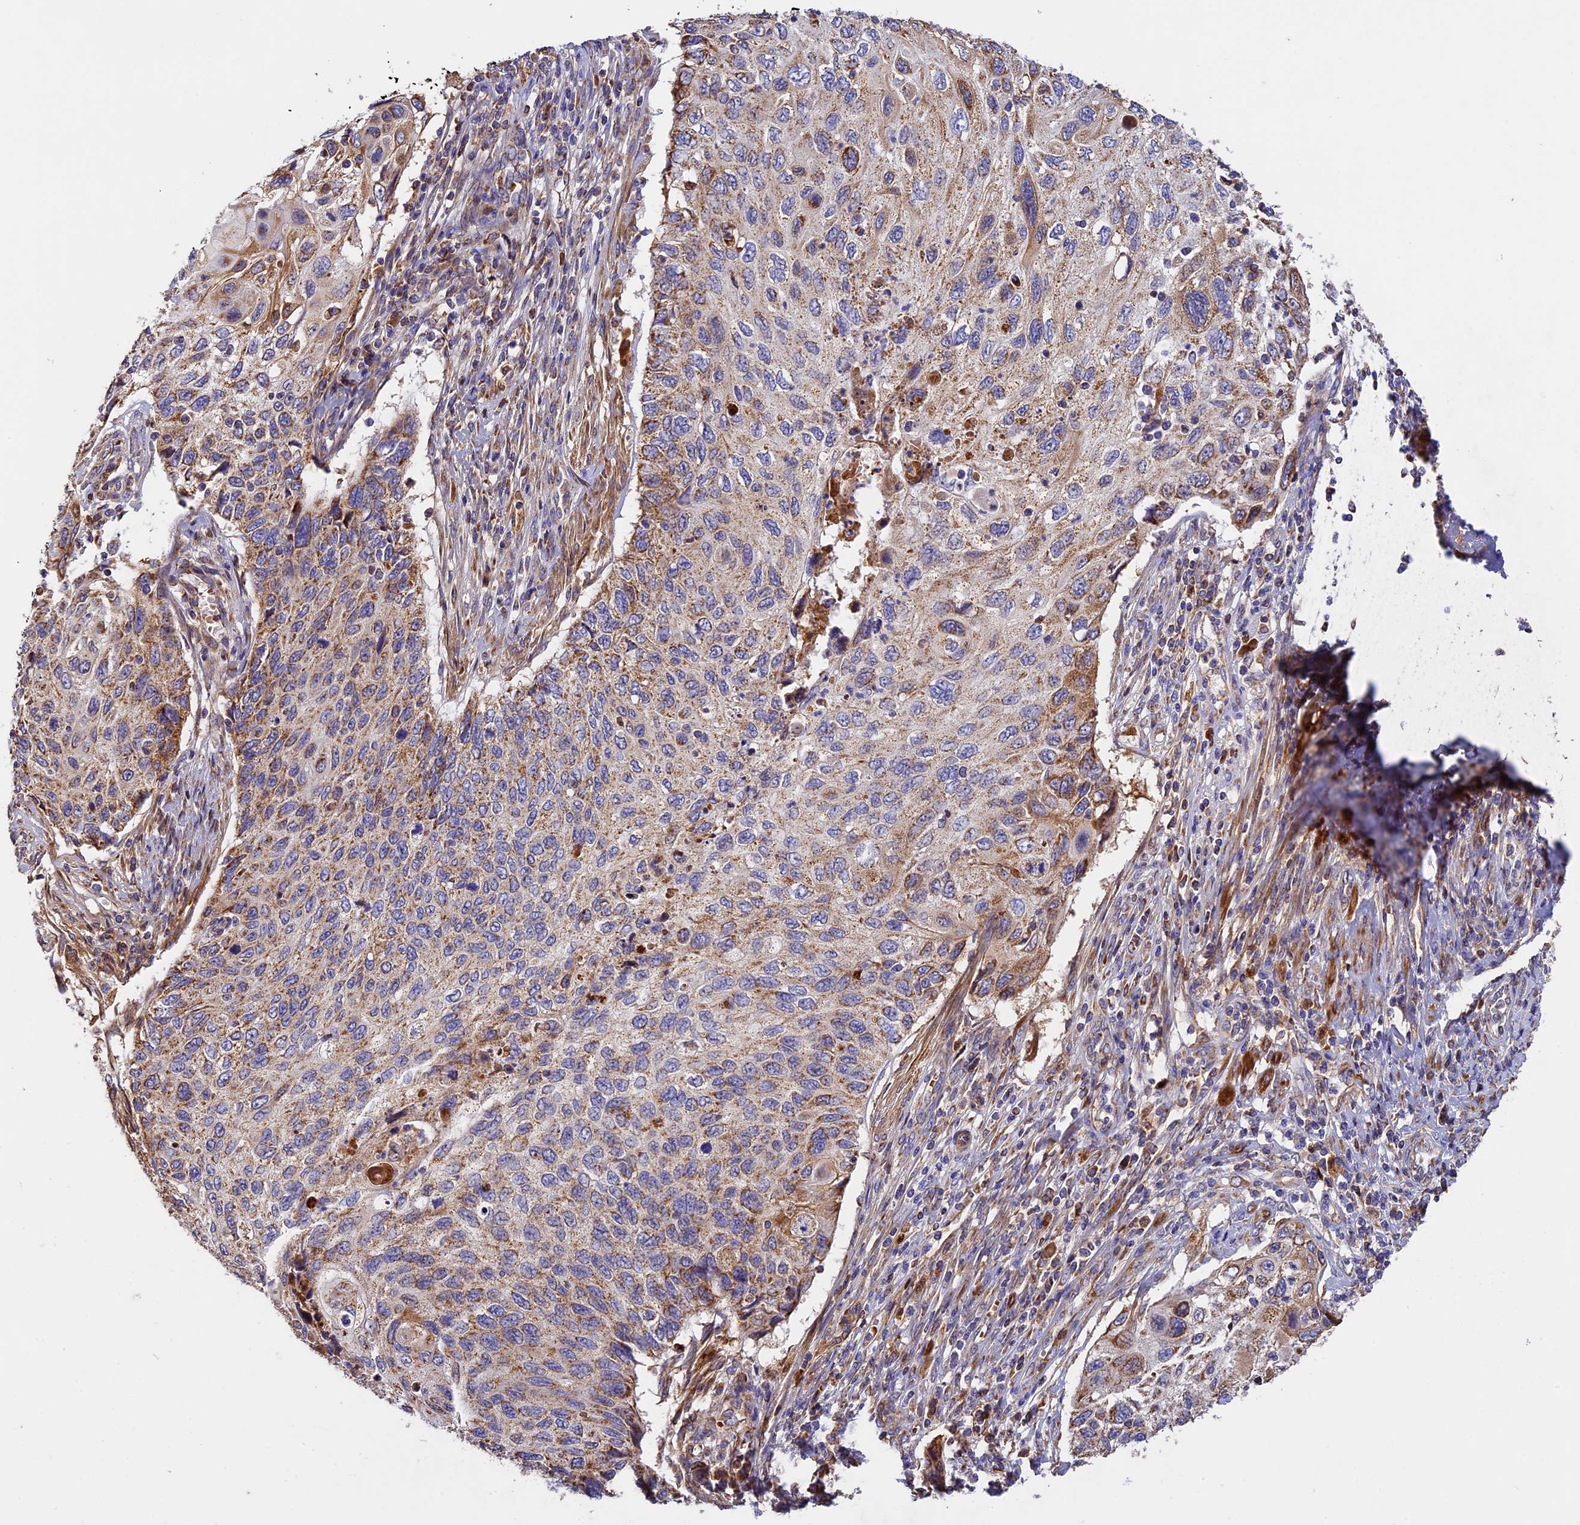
{"staining": {"intensity": "moderate", "quantity": ">75%", "location": "cytoplasmic/membranous"}, "tissue": "cervical cancer", "cell_type": "Tumor cells", "image_type": "cancer", "snomed": [{"axis": "morphology", "description": "Squamous cell carcinoma, NOS"}, {"axis": "topography", "description": "Cervix"}], "caption": "Immunohistochemistry (DAB (3,3'-diaminobenzidine)) staining of human cervical cancer (squamous cell carcinoma) reveals moderate cytoplasmic/membranous protein positivity in about >75% of tumor cells. (Stains: DAB in brown, nuclei in blue, Microscopy: brightfield microscopy at high magnification).", "gene": "OCEL1", "patient": {"sex": "female", "age": 70}}